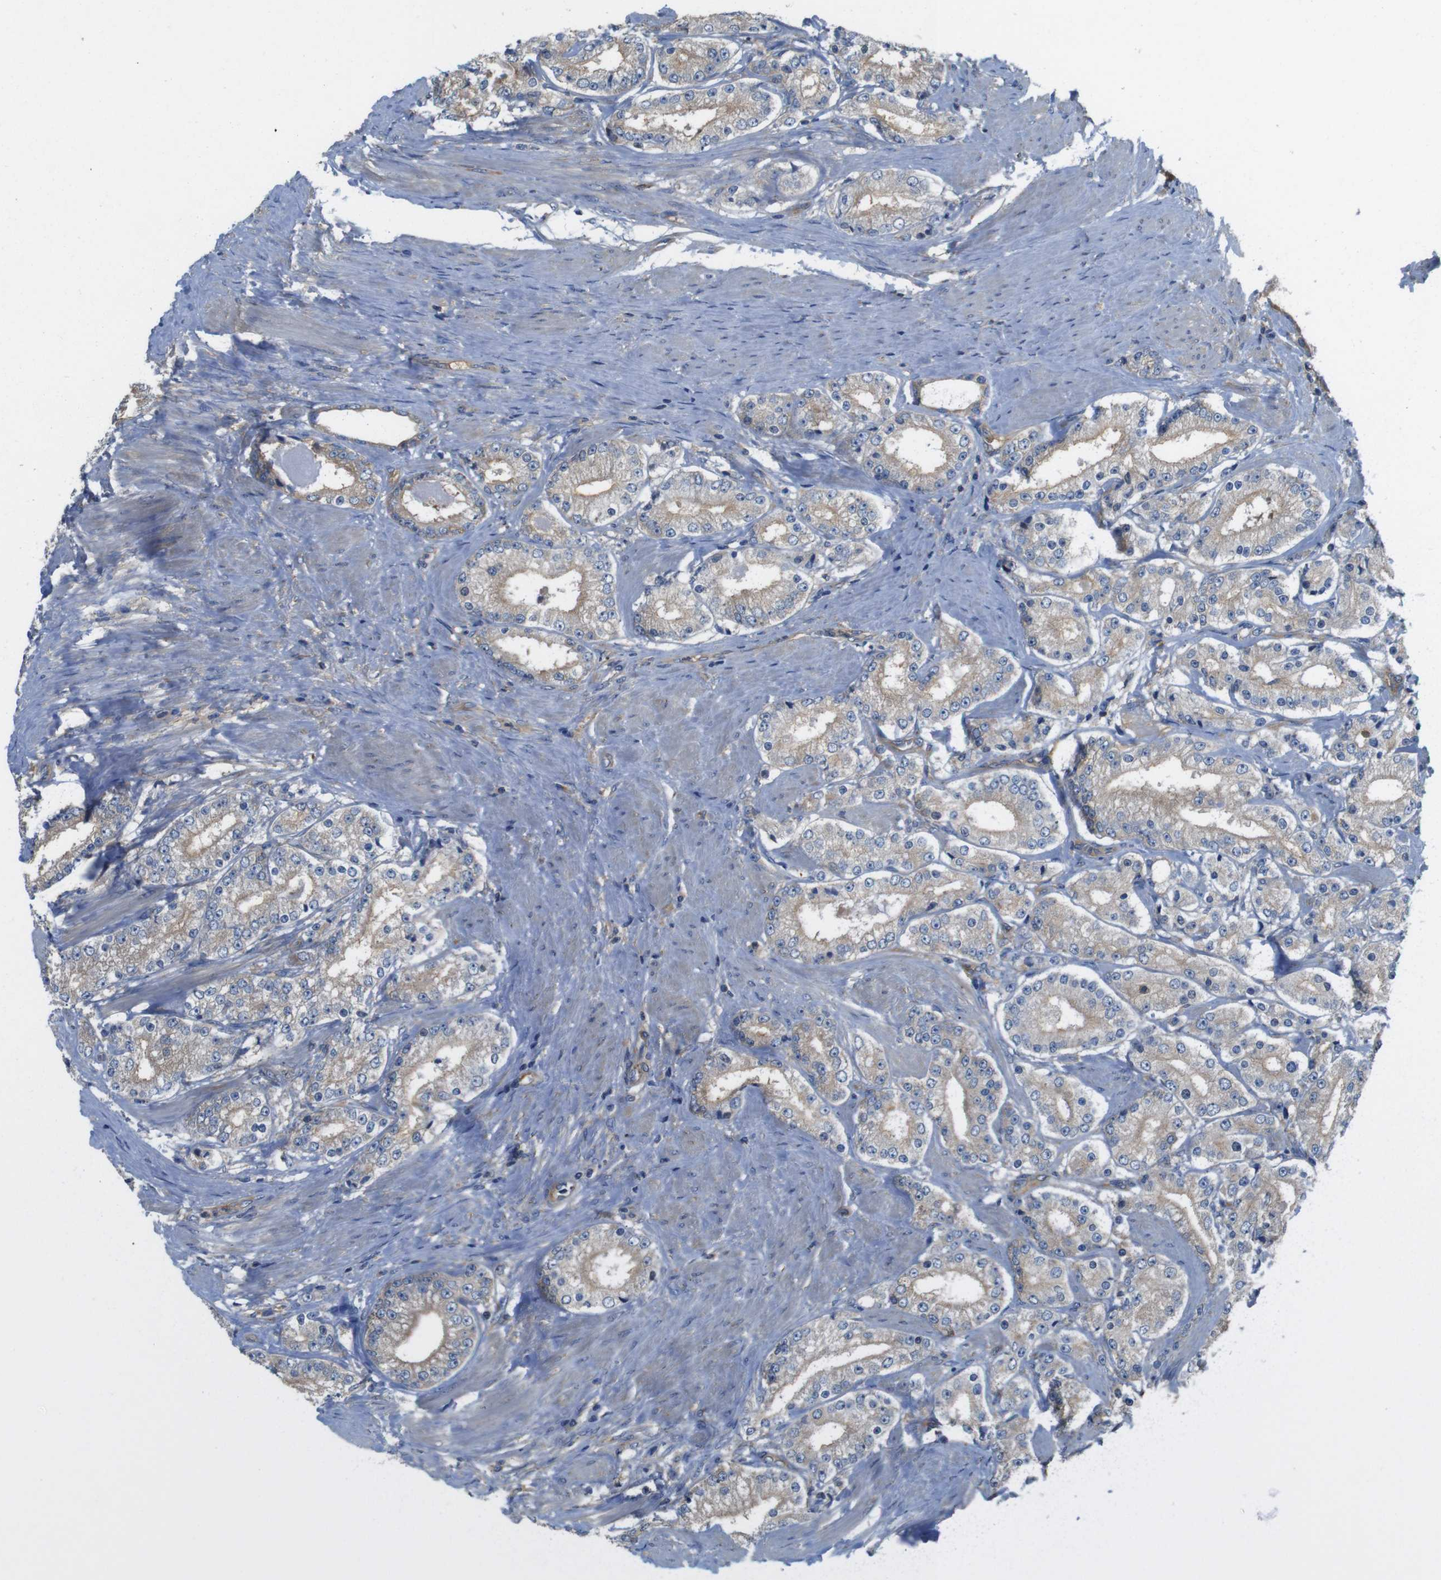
{"staining": {"intensity": "weak", "quantity": ">75%", "location": "cytoplasmic/membranous"}, "tissue": "prostate cancer", "cell_type": "Tumor cells", "image_type": "cancer", "snomed": [{"axis": "morphology", "description": "Adenocarcinoma, Low grade"}, {"axis": "topography", "description": "Prostate"}], "caption": "Adenocarcinoma (low-grade) (prostate) stained for a protein displays weak cytoplasmic/membranous positivity in tumor cells.", "gene": "DCTN1", "patient": {"sex": "male", "age": 63}}